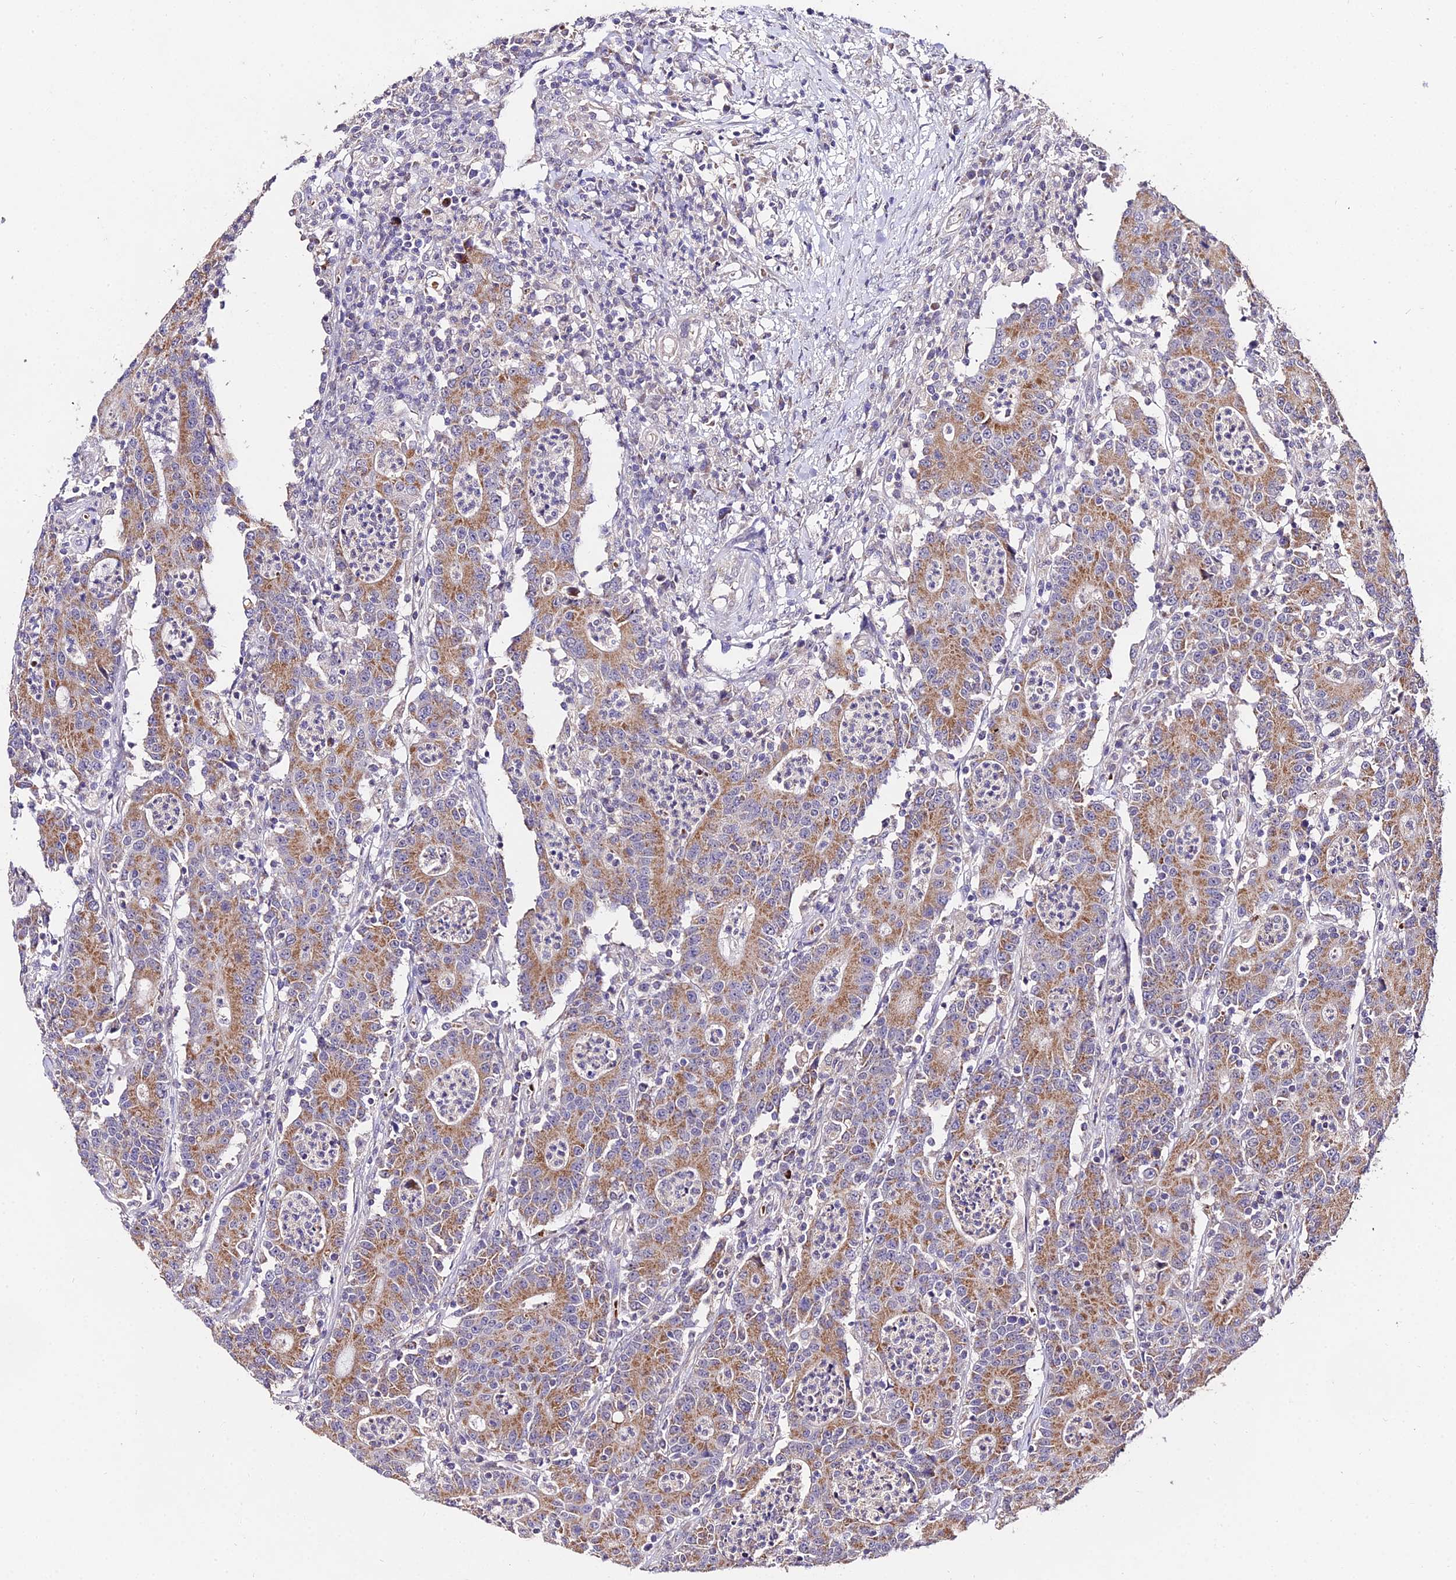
{"staining": {"intensity": "moderate", "quantity": ">75%", "location": "cytoplasmic/membranous"}, "tissue": "colorectal cancer", "cell_type": "Tumor cells", "image_type": "cancer", "snomed": [{"axis": "morphology", "description": "Adenocarcinoma, NOS"}, {"axis": "topography", "description": "Colon"}], "caption": "DAB (3,3'-diaminobenzidine) immunohistochemical staining of human colorectal adenocarcinoma exhibits moderate cytoplasmic/membranous protein expression in about >75% of tumor cells.", "gene": "WDR5B", "patient": {"sex": "male", "age": 83}}